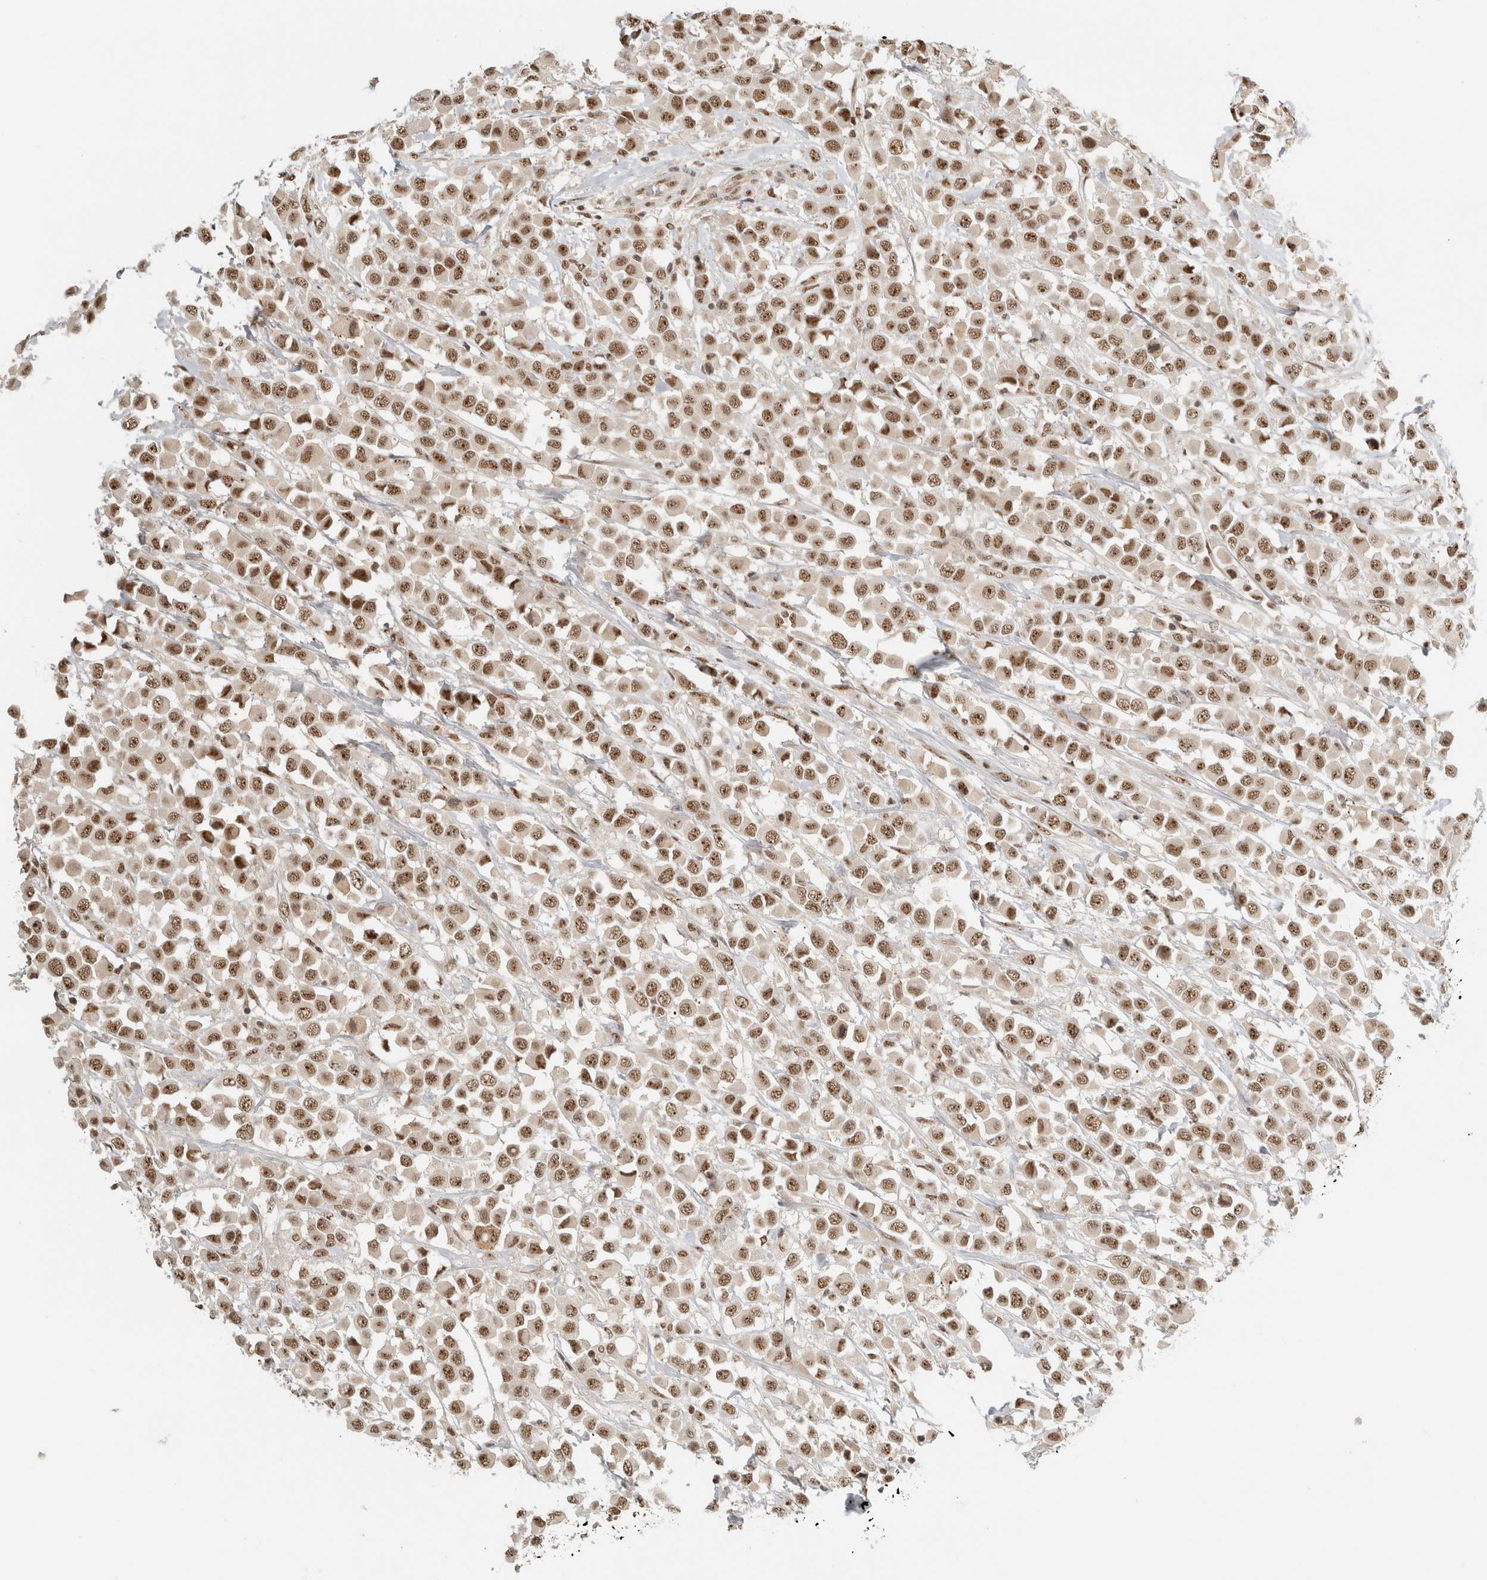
{"staining": {"intensity": "moderate", "quantity": ">75%", "location": "nuclear"}, "tissue": "breast cancer", "cell_type": "Tumor cells", "image_type": "cancer", "snomed": [{"axis": "morphology", "description": "Duct carcinoma"}, {"axis": "topography", "description": "Breast"}], "caption": "Protein staining displays moderate nuclear positivity in approximately >75% of tumor cells in breast intraductal carcinoma.", "gene": "EBNA1BP2", "patient": {"sex": "female", "age": 61}}